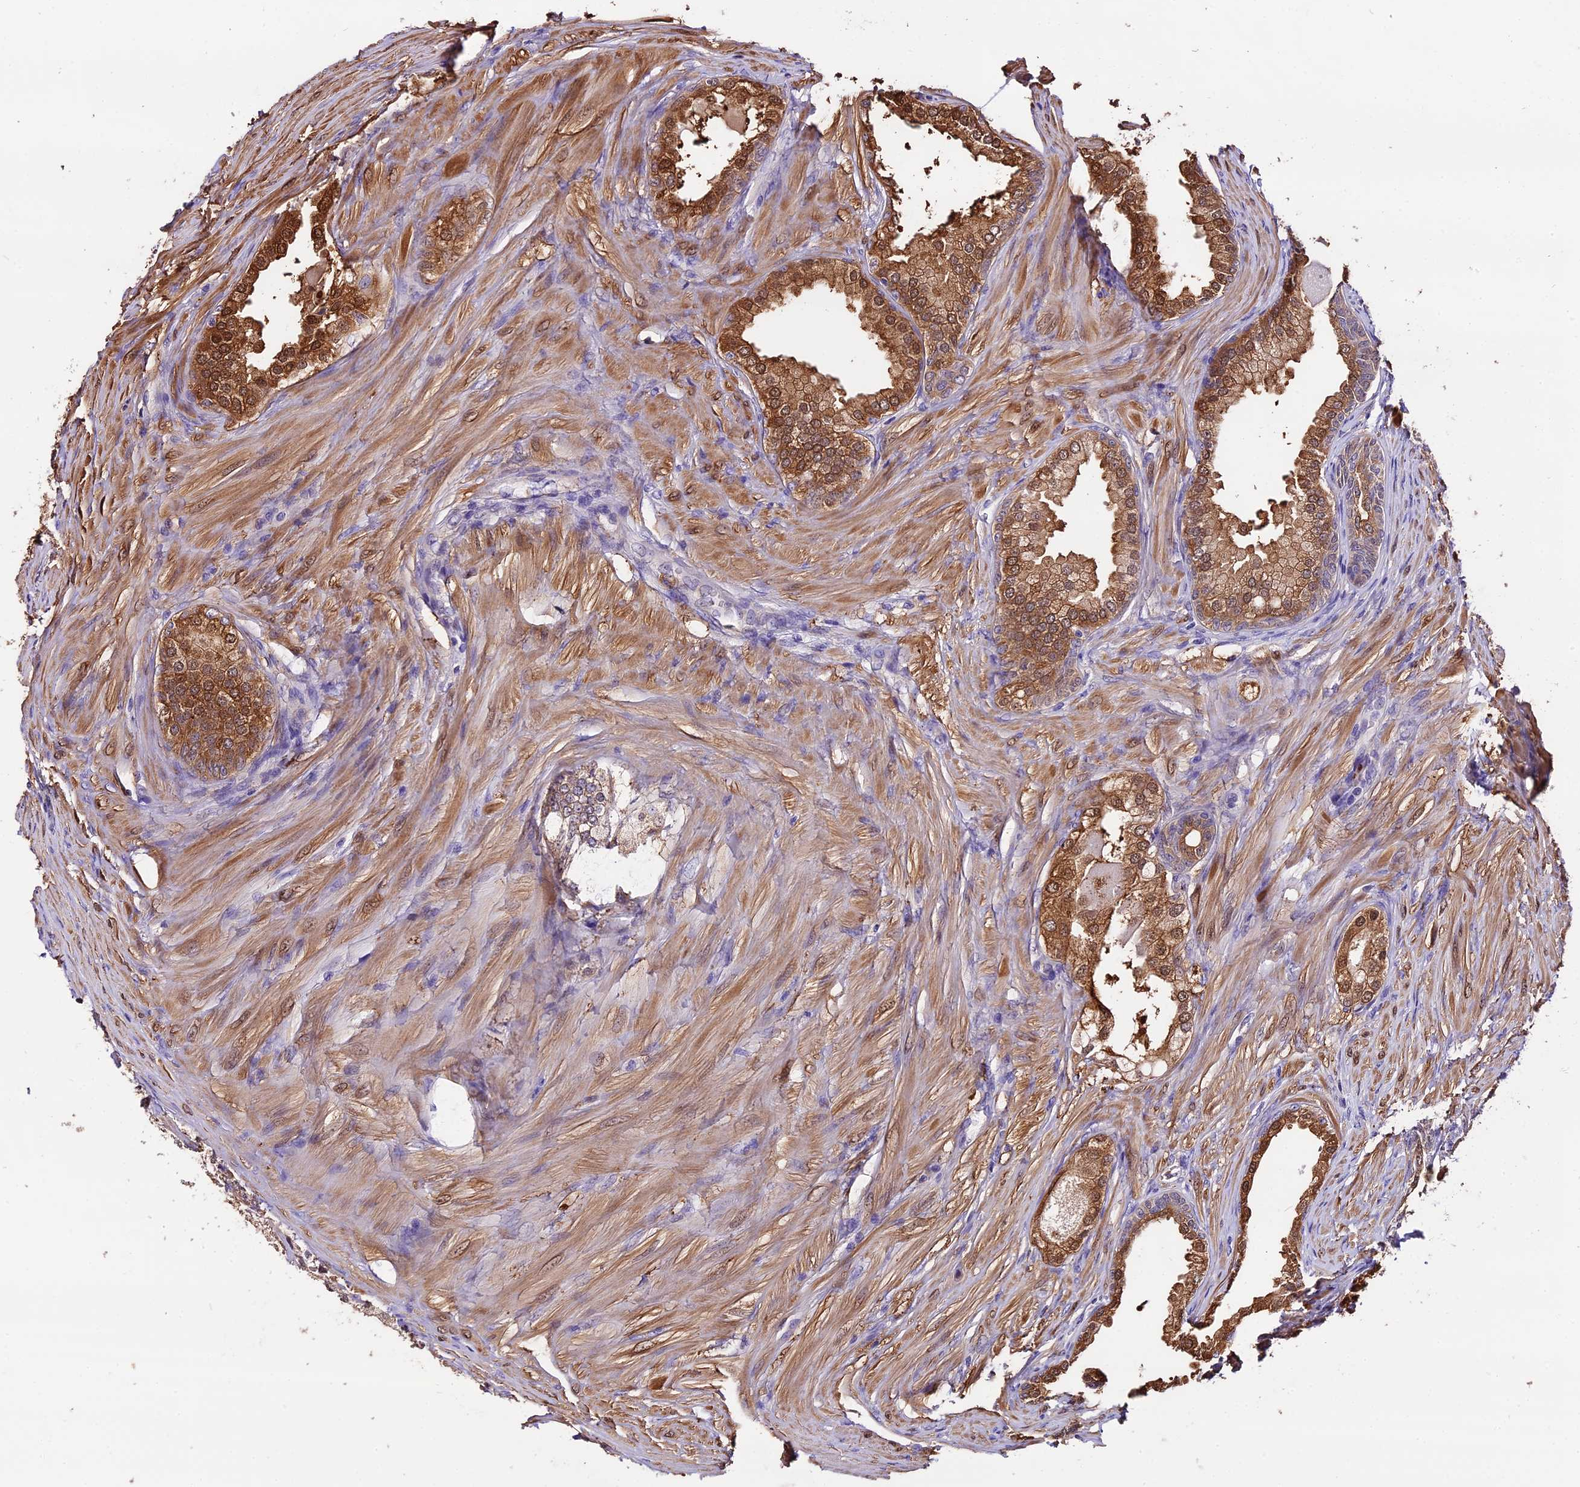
{"staining": {"intensity": "moderate", "quantity": ">75%", "location": "cytoplasmic/membranous,nuclear"}, "tissue": "prostate cancer", "cell_type": "Tumor cells", "image_type": "cancer", "snomed": [{"axis": "morphology", "description": "Adenocarcinoma, High grade"}, {"axis": "topography", "description": "Prostate"}], "caption": "Immunohistochemical staining of high-grade adenocarcinoma (prostate) exhibits medium levels of moderate cytoplasmic/membranous and nuclear expression in approximately >75% of tumor cells. The staining was performed using DAB (3,3'-diaminobenzidine), with brown indicating positive protein expression. Nuclei are stained blue with hematoxylin.", "gene": "MAP3K7CL", "patient": {"sex": "male", "age": 59}}